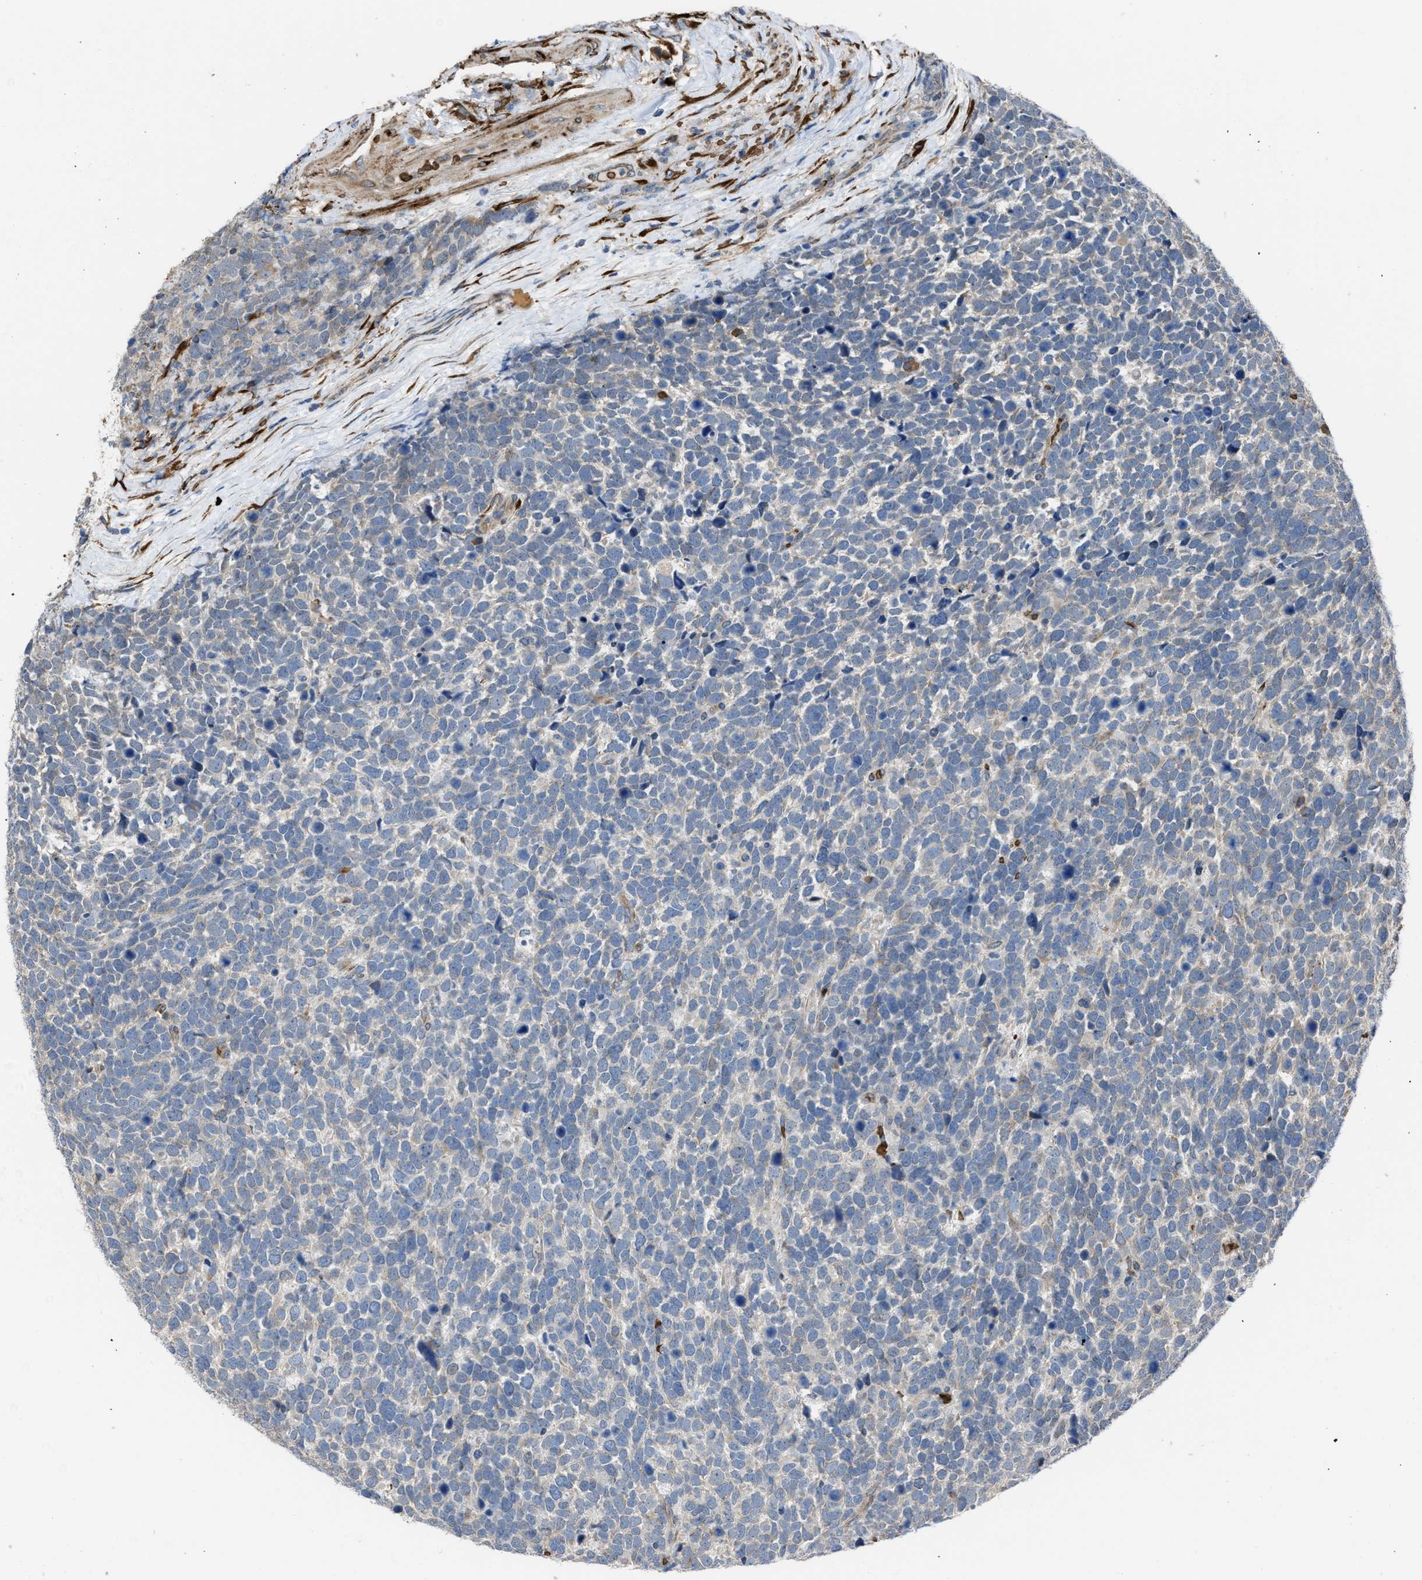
{"staining": {"intensity": "negative", "quantity": "none", "location": "none"}, "tissue": "urothelial cancer", "cell_type": "Tumor cells", "image_type": "cancer", "snomed": [{"axis": "morphology", "description": "Urothelial carcinoma, High grade"}, {"axis": "topography", "description": "Urinary bladder"}], "caption": "Tumor cells show no significant expression in urothelial cancer. (DAB immunohistochemistry with hematoxylin counter stain).", "gene": "SELENOM", "patient": {"sex": "female", "age": 82}}